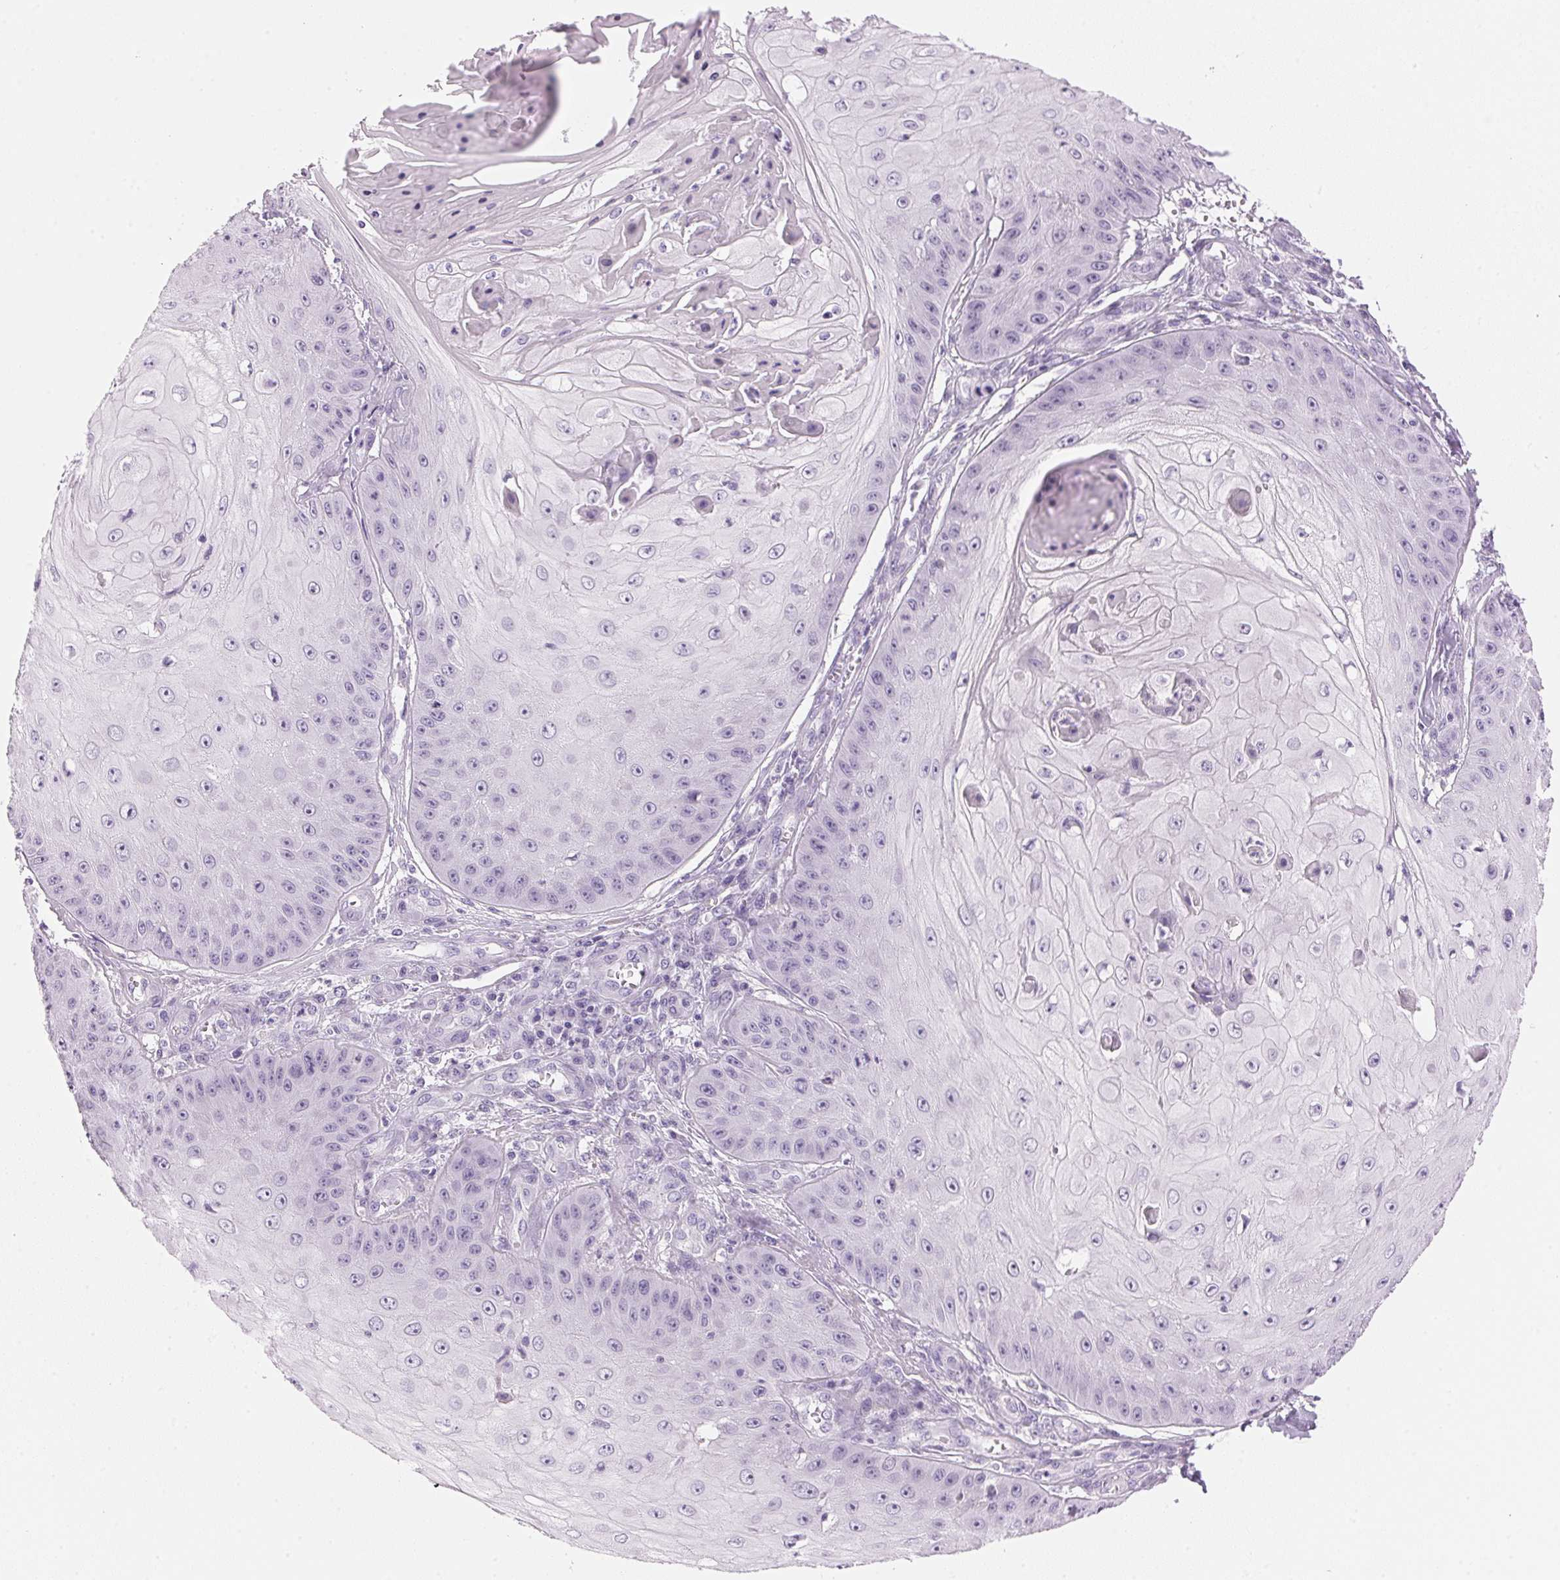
{"staining": {"intensity": "negative", "quantity": "none", "location": "none"}, "tissue": "skin cancer", "cell_type": "Tumor cells", "image_type": "cancer", "snomed": [{"axis": "morphology", "description": "Squamous cell carcinoma, NOS"}, {"axis": "topography", "description": "Skin"}], "caption": "IHC of squamous cell carcinoma (skin) shows no staining in tumor cells. (Immunohistochemistry, brightfield microscopy, high magnification).", "gene": "IGFBP1", "patient": {"sex": "male", "age": 70}}